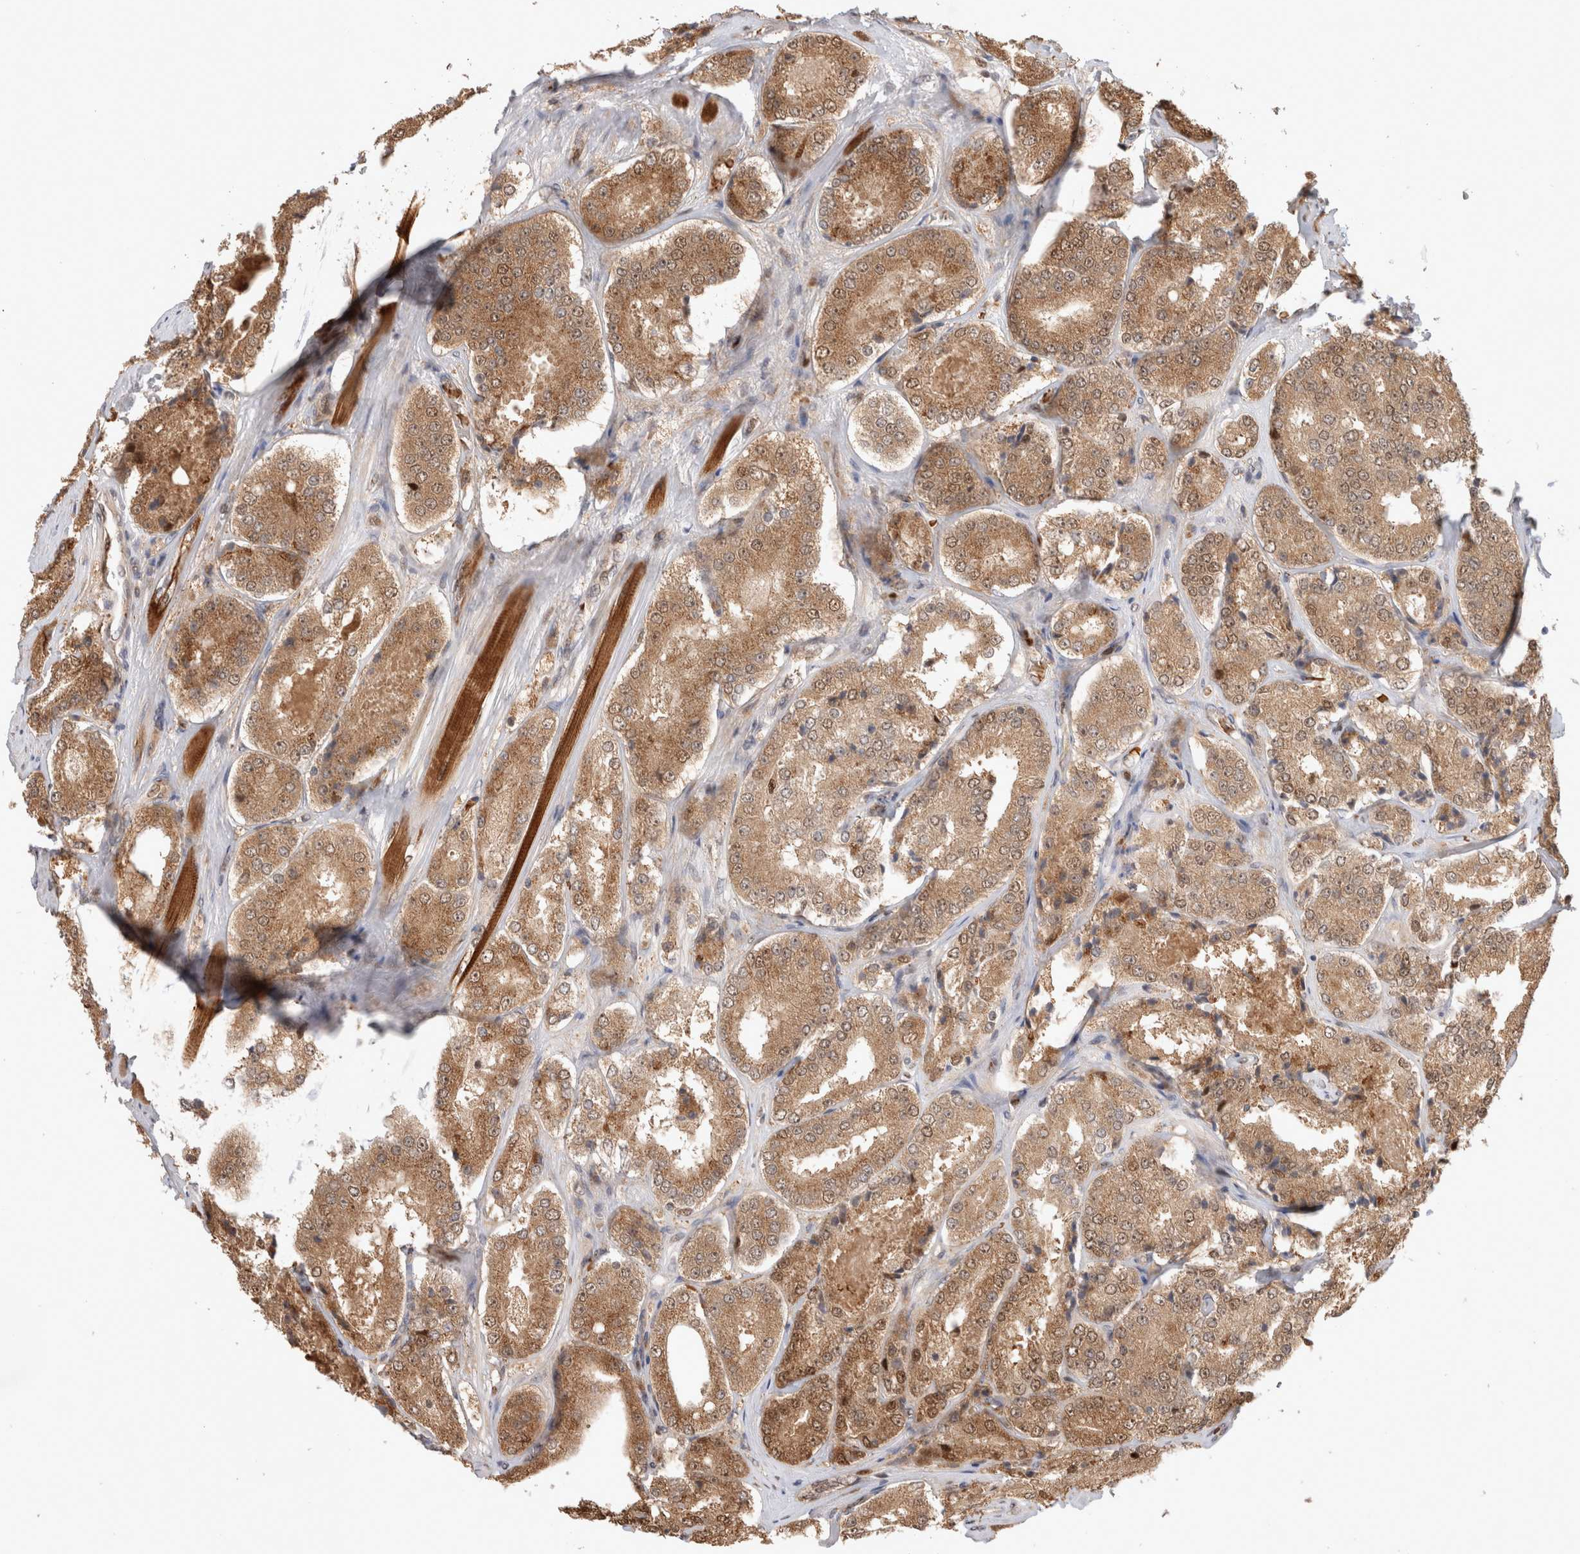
{"staining": {"intensity": "moderate", "quantity": ">75%", "location": "cytoplasmic/membranous,nuclear"}, "tissue": "prostate cancer", "cell_type": "Tumor cells", "image_type": "cancer", "snomed": [{"axis": "morphology", "description": "Adenocarcinoma, High grade"}, {"axis": "topography", "description": "Prostate"}], "caption": "Moderate cytoplasmic/membranous and nuclear expression is appreciated in about >75% of tumor cells in prostate cancer (high-grade adenocarcinoma). (IHC, brightfield microscopy, high magnification).", "gene": "OTUD6B", "patient": {"sex": "male", "age": 65}}